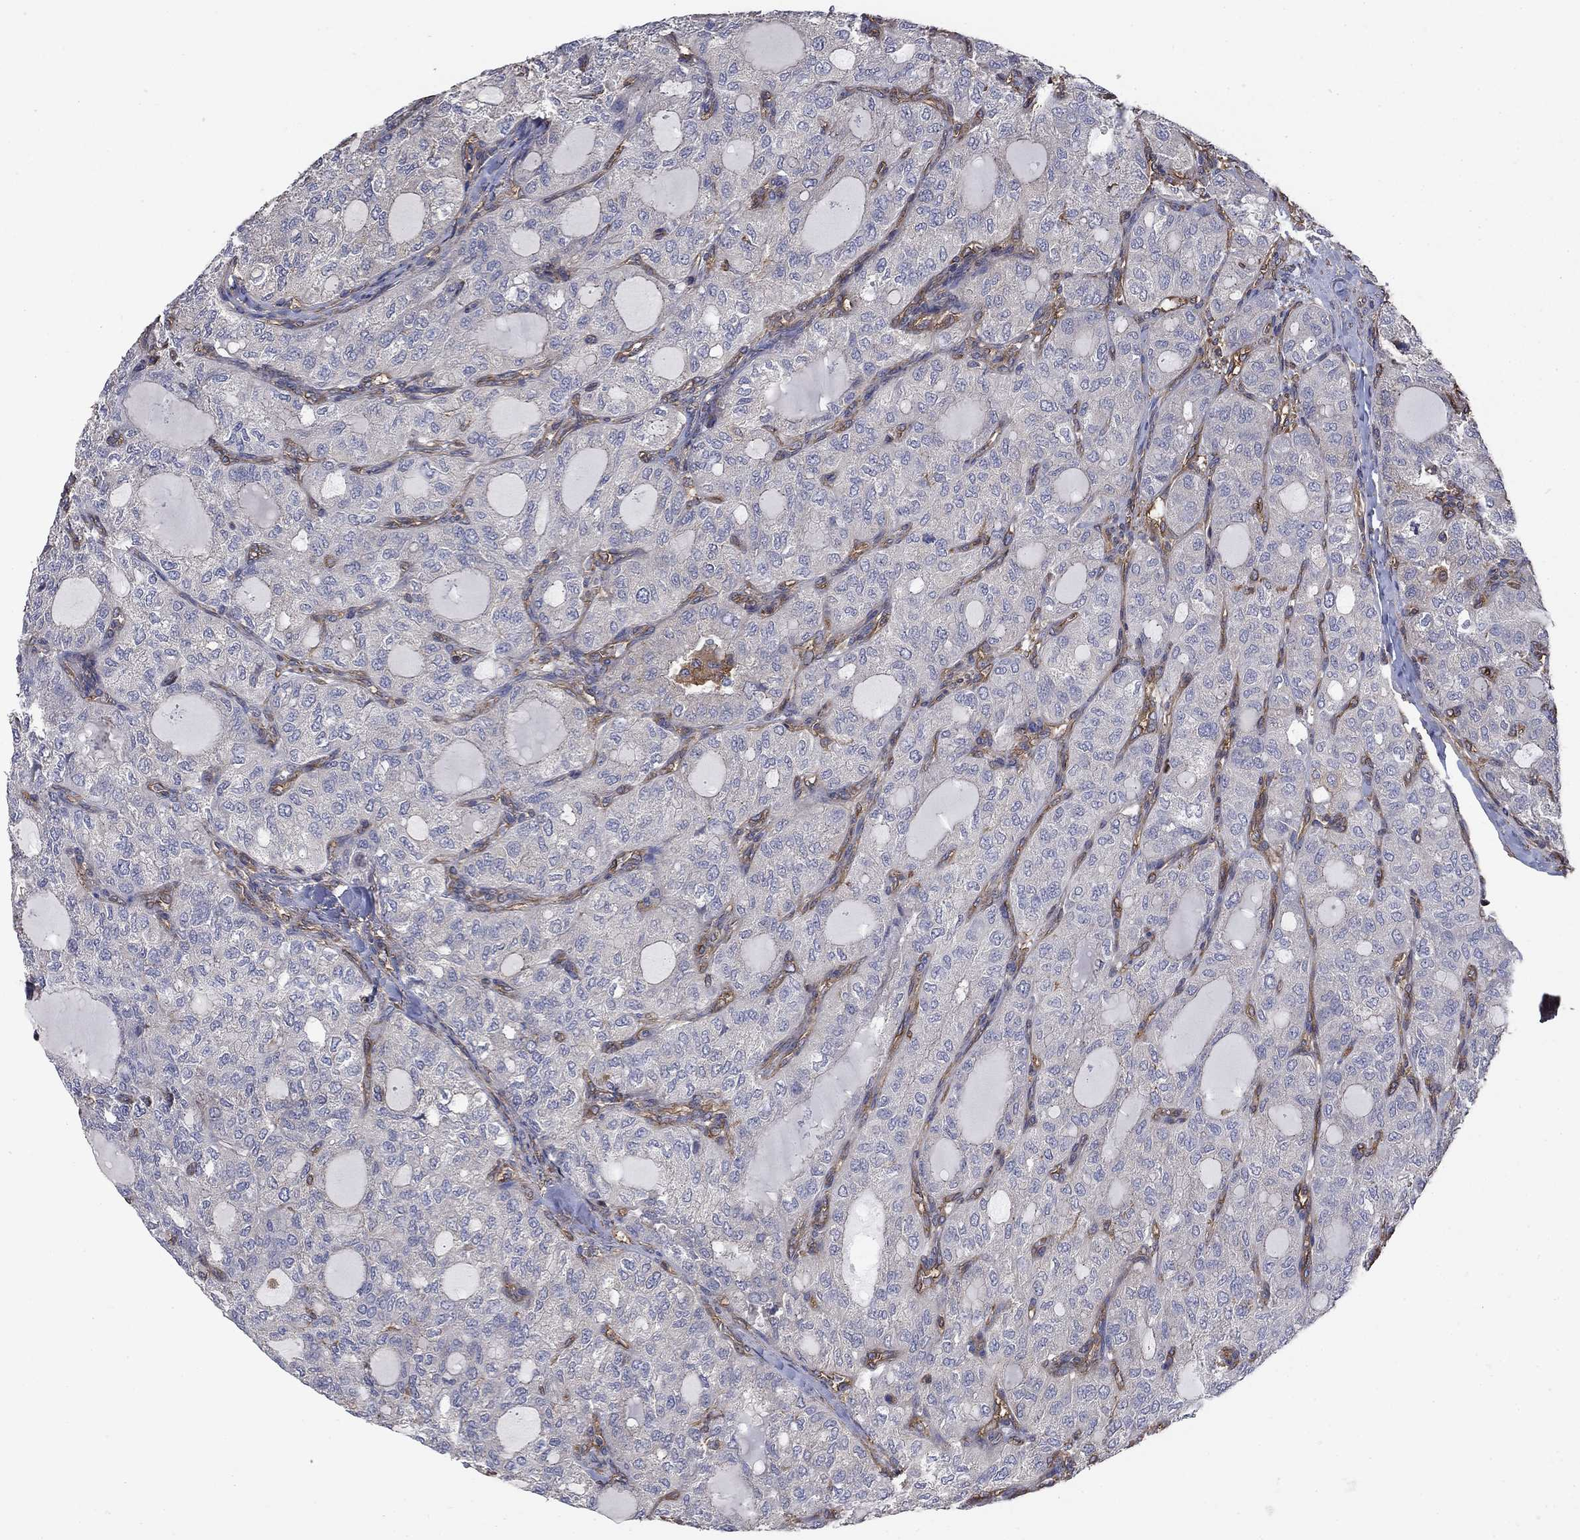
{"staining": {"intensity": "negative", "quantity": "none", "location": "none"}, "tissue": "thyroid cancer", "cell_type": "Tumor cells", "image_type": "cancer", "snomed": [{"axis": "morphology", "description": "Follicular adenoma carcinoma, NOS"}, {"axis": "topography", "description": "Thyroid gland"}], "caption": "Tumor cells are negative for protein expression in human thyroid cancer (follicular adenoma carcinoma).", "gene": "DPYSL2", "patient": {"sex": "male", "age": 75}}